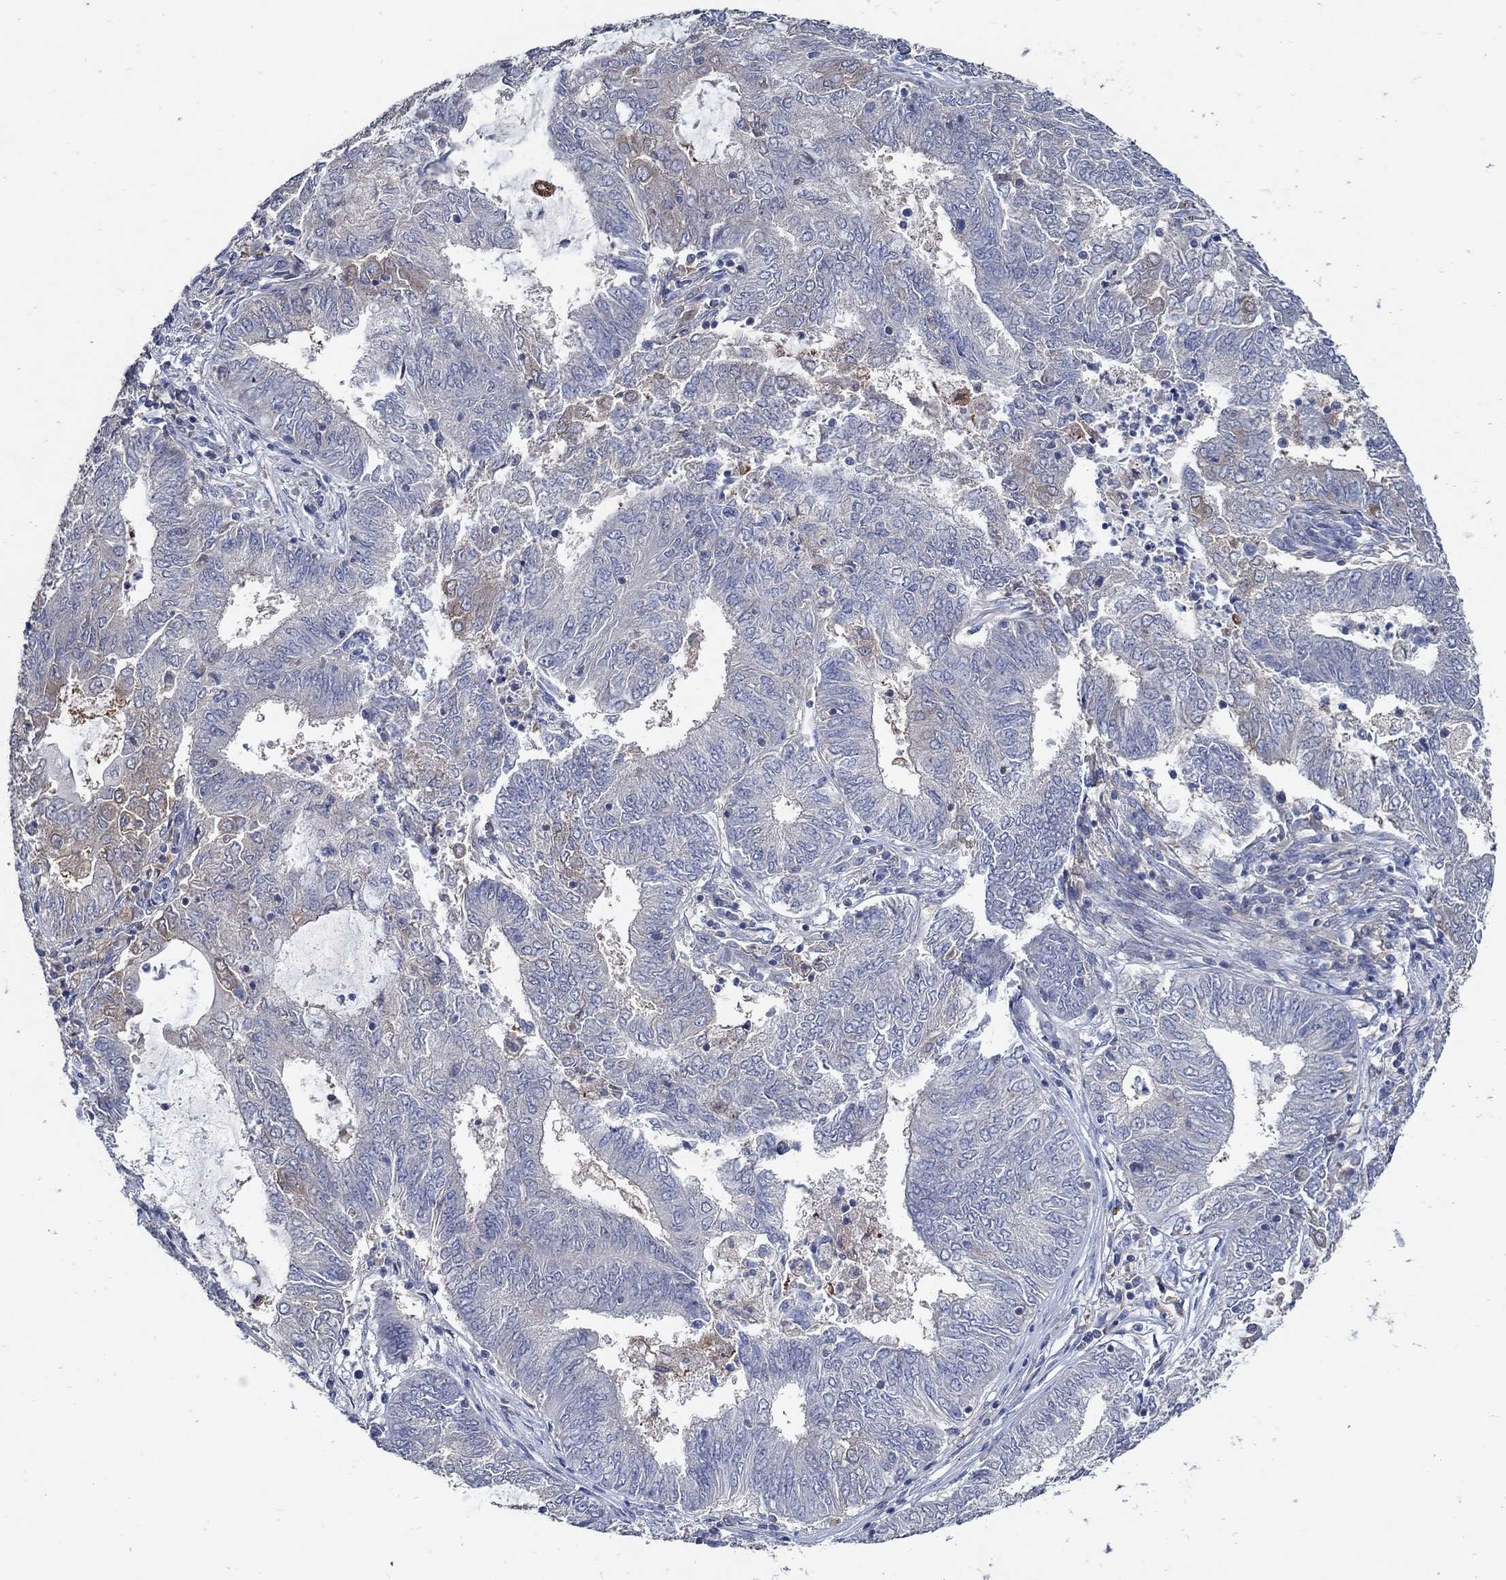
{"staining": {"intensity": "negative", "quantity": "none", "location": "none"}, "tissue": "endometrial cancer", "cell_type": "Tumor cells", "image_type": "cancer", "snomed": [{"axis": "morphology", "description": "Adenocarcinoma, NOS"}, {"axis": "topography", "description": "Endometrium"}], "caption": "High magnification brightfield microscopy of endometrial cancer (adenocarcinoma) stained with DAB (brown) and counterstained with hematoxylin (blue): tumor cells show no significant staining.", "gene": "MTHFR", "patient": {"sex": "female", "age": 62}}